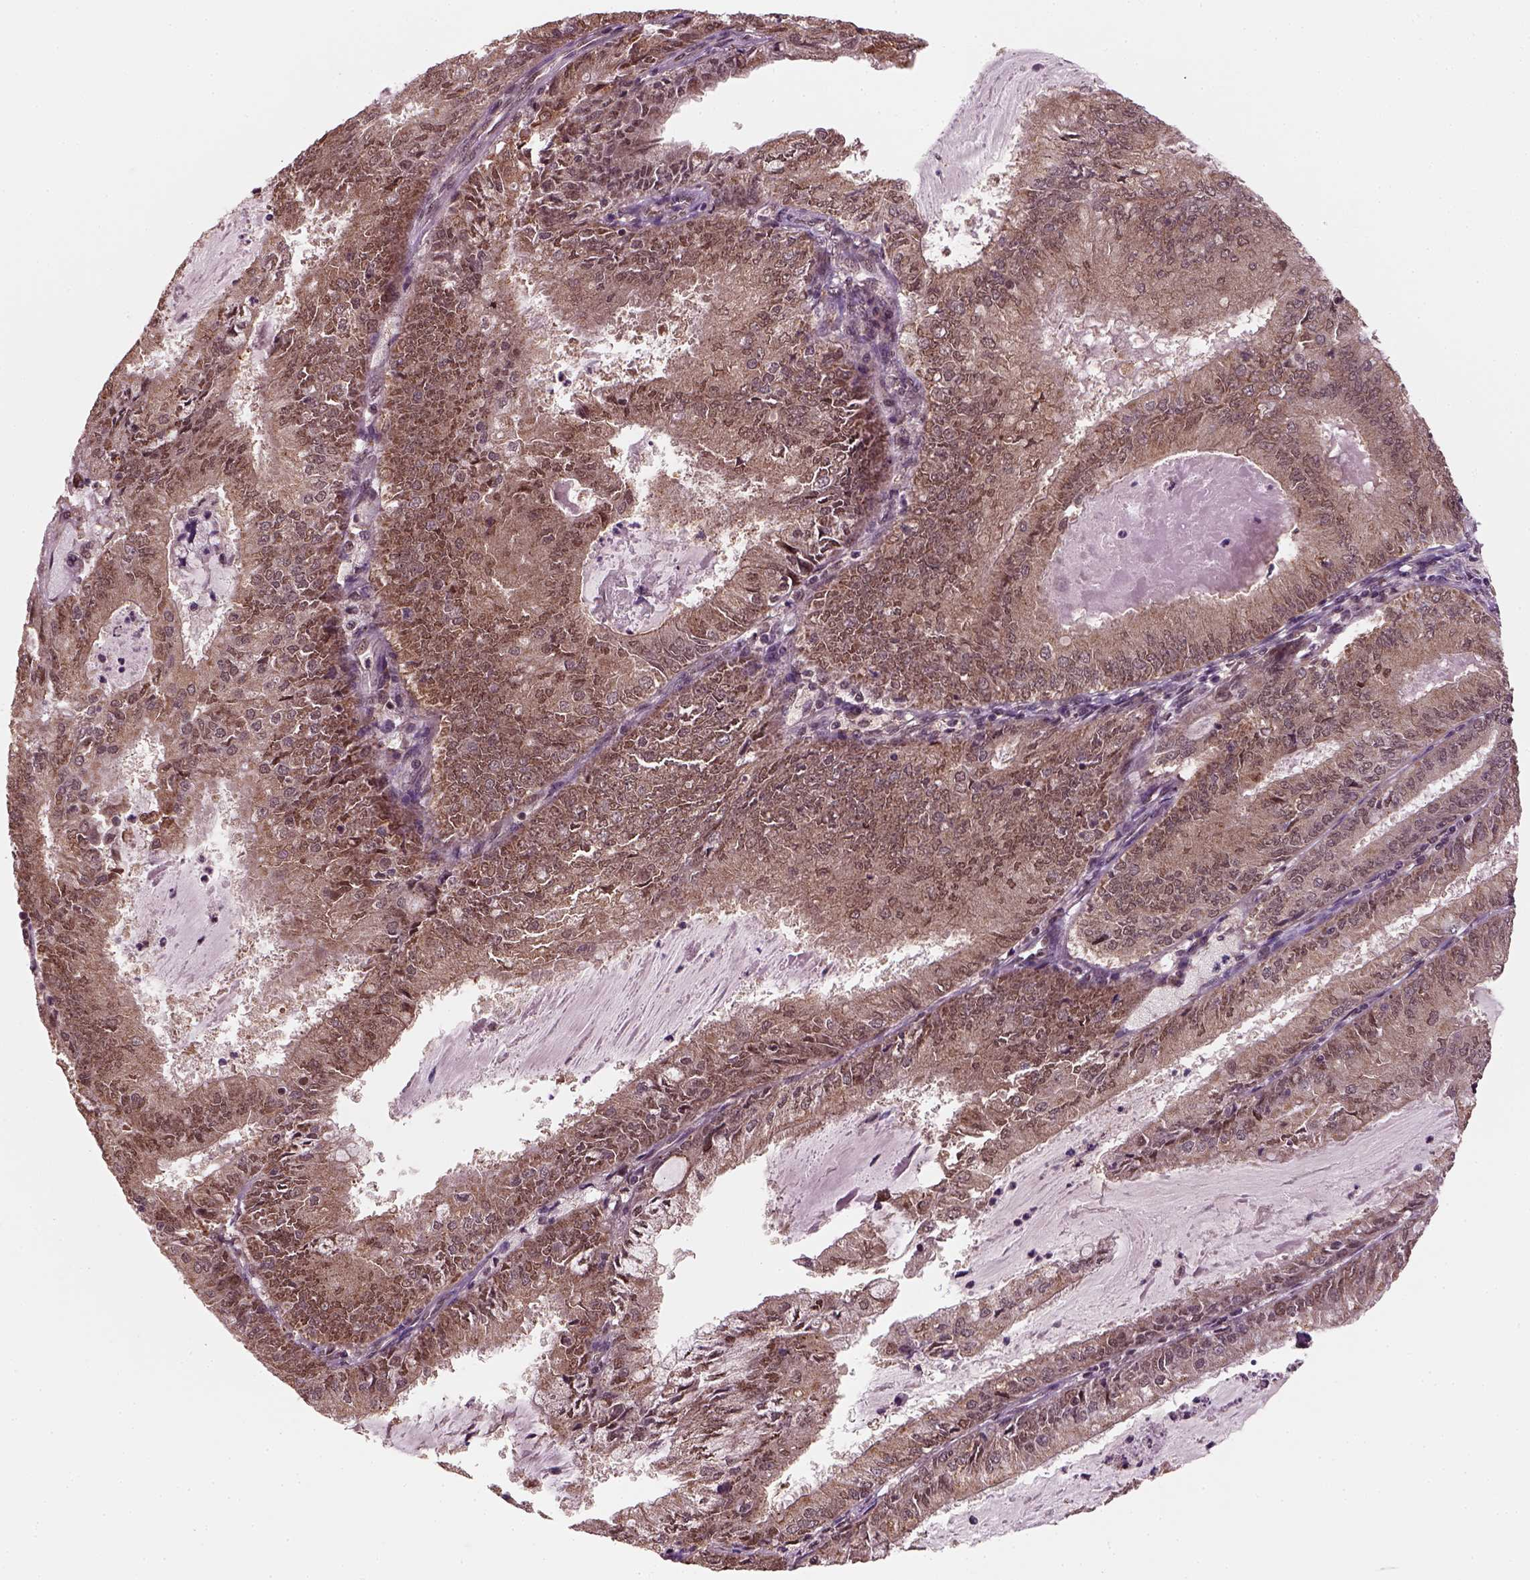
{"staining": {"intensity": "moderate", "quantity": ">75%", "location": "cytoplasmic/membranous"}, "tissue": "endometrial cancer", "cell_type": "Tumor cells", "image_type": "cancer", "snomed": [{"axis": "morphology", "description": "Adenocarcinoma, NOS"}, {"axis": "topography", "description": "Endometrium"}], "caption": "Endometrial cancer was stained to show a protein in brown. There is medium levels of moderate cytoplasmic/membranous positivity in about >75% of tumor cells.", "gene": "NUDT9", "patient": {"sex": "female", "age": 57}}